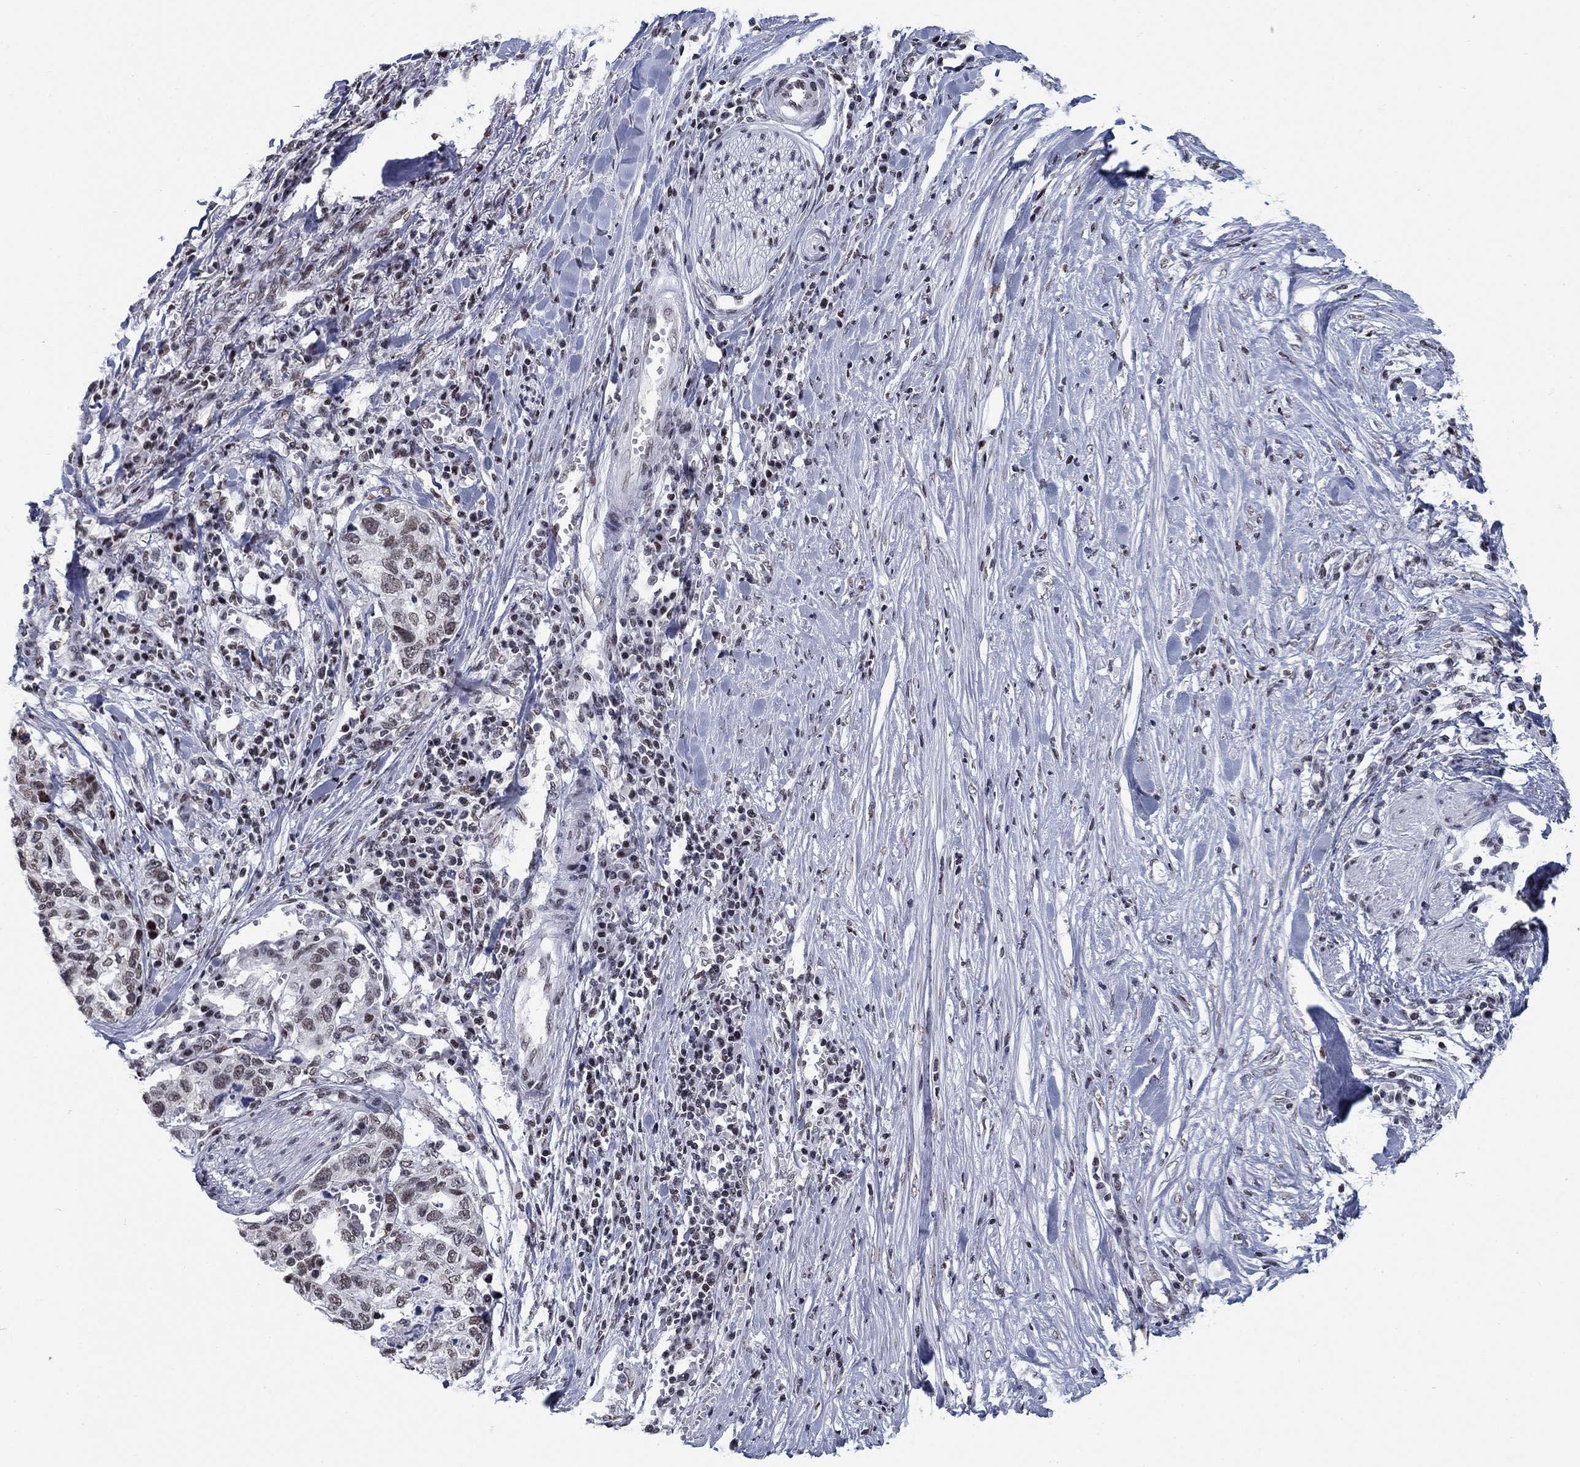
{"staining": {"intensity": "negative", "quantity": "none", "location": "none"}, "tissue": "stomach cancer", "cell_type": "Tumor cells", "image_type": "cancer", "snomed": [{"axis": "morphology", "description": "Adenocarcinoma, NOS"}, {"axis": "topography", "description": "Stomach, upper"}], "caption": "High power microscopy histopathology image of an IHC image of stomach adenocarcinoma, revealing no significant positivity in tumor cells. (Immunohistochemistry, brightfield microscopy, high magnification).", "gene": "NPAS3", "patient": {"sex": "female", "age": 67}}